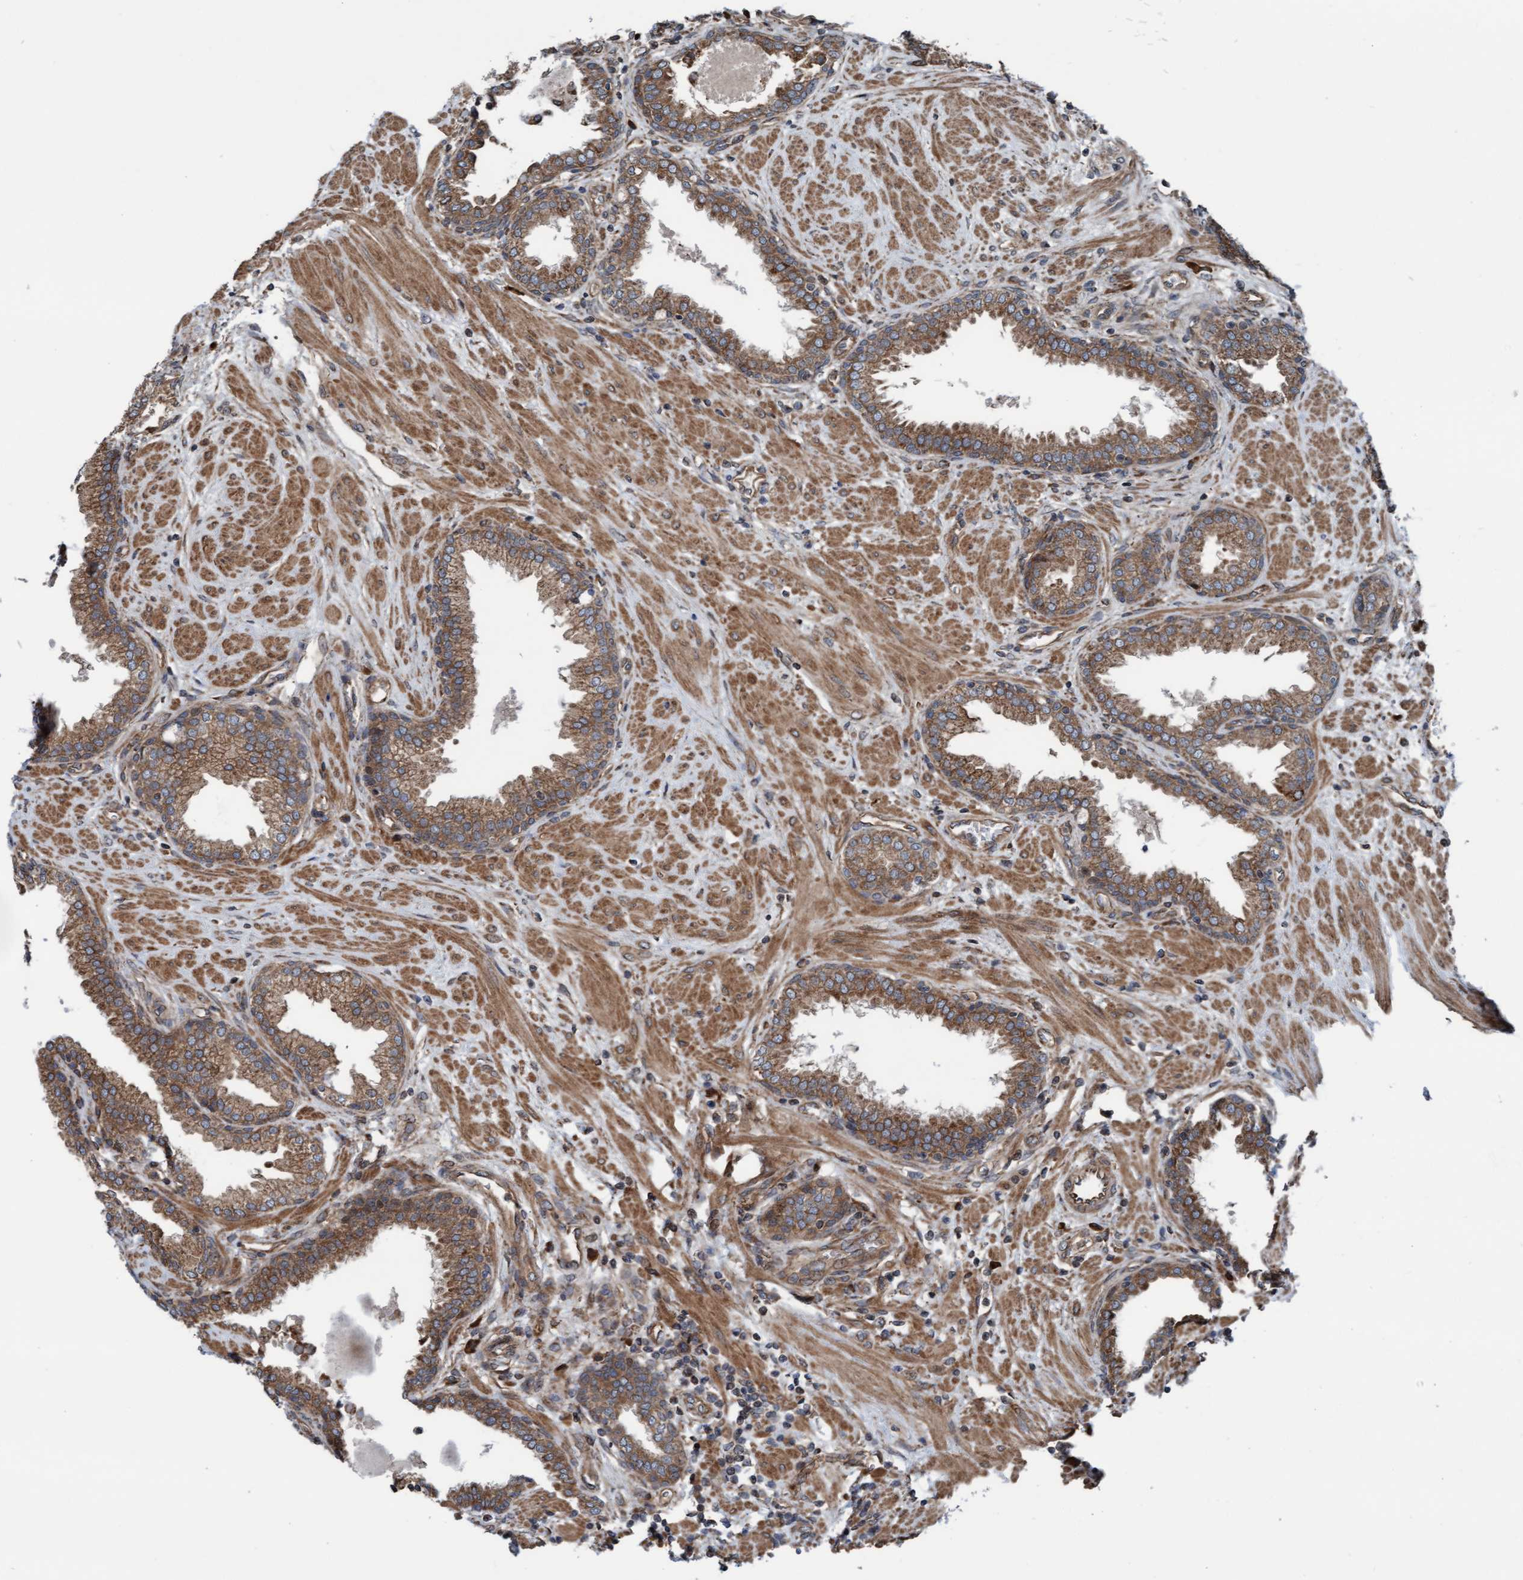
{"staining": {"intensity": "moderate", "quantity": ">75%", "location": "cytoplasmic/membranous"}, "tissue": "prostate", "cell_type": "Glandular cells", "image_type": "normal", "snomed": [{"axis": "morphology", "description": "Normal tissue, NOS"}, {"axis": "topography", "description": "Prostate"}], "caption": "The image exhibits staining of normal prostate, revealing moderate cytoplasmic/membranous protein staining (brown color) within glandular cells.", "gene": "RAP1GAP2", "patient": {"sex": "male", "age": 51}}